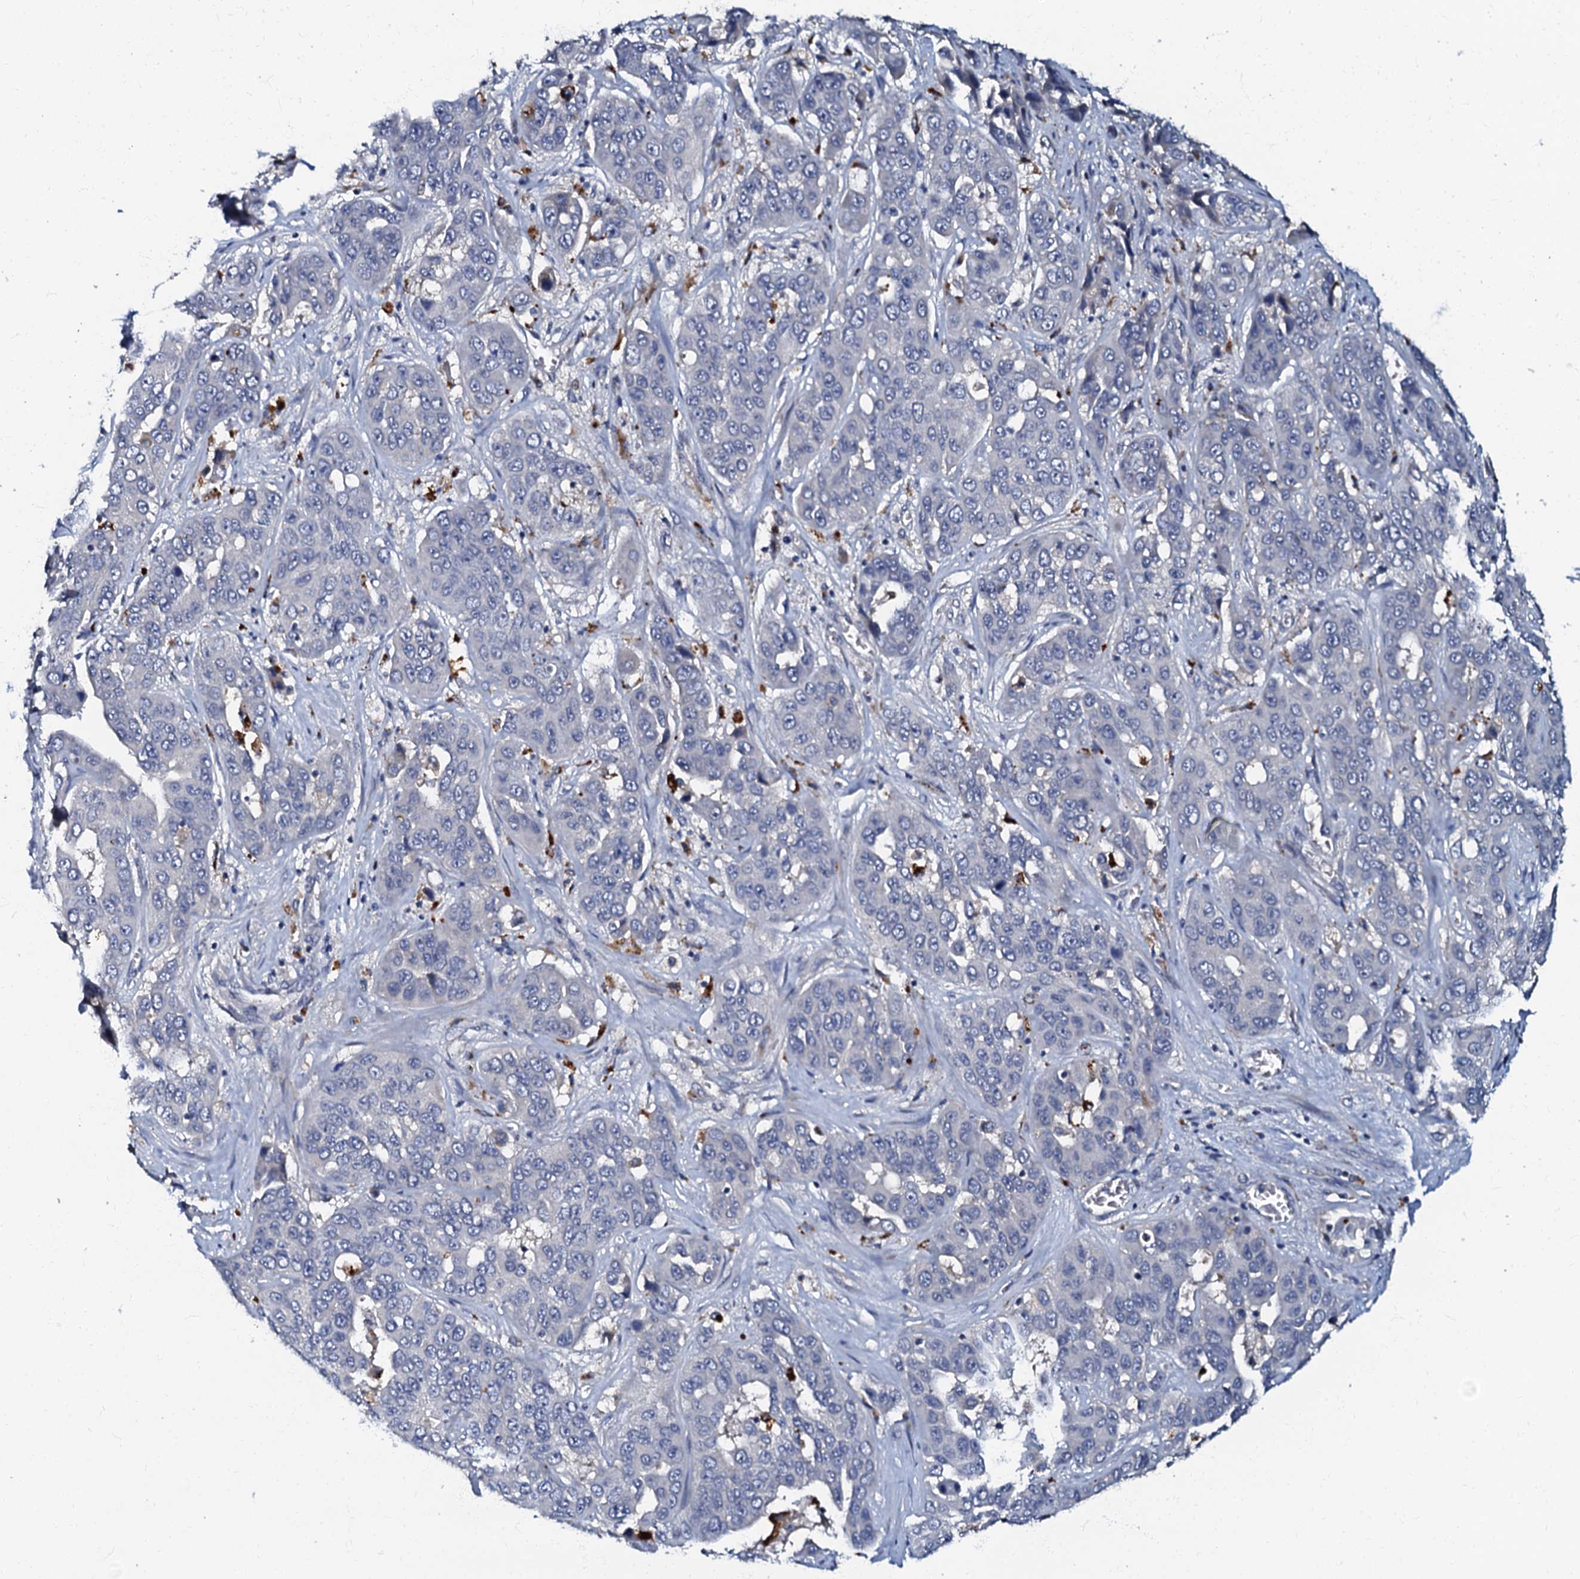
{"staining": {"intensity": "negative", "quantity": "none", "location": "none"}, "tissue": "liver cancer", "cell_type": "Tumor cells", "image_type": "cancer", "snomed": [{"axis": "morphology", "description": "Cholangiocarcinoma"}, {"axis": "topography", "description": "Liver"}], "caption": "Human cholangiocarcinoma (liver) stained for a protein using immunohistochemistry (IHC) exhibits no expression in tumor cells.", "gene": "OLAH", "patient": {"sex": "female", "age": 52}}